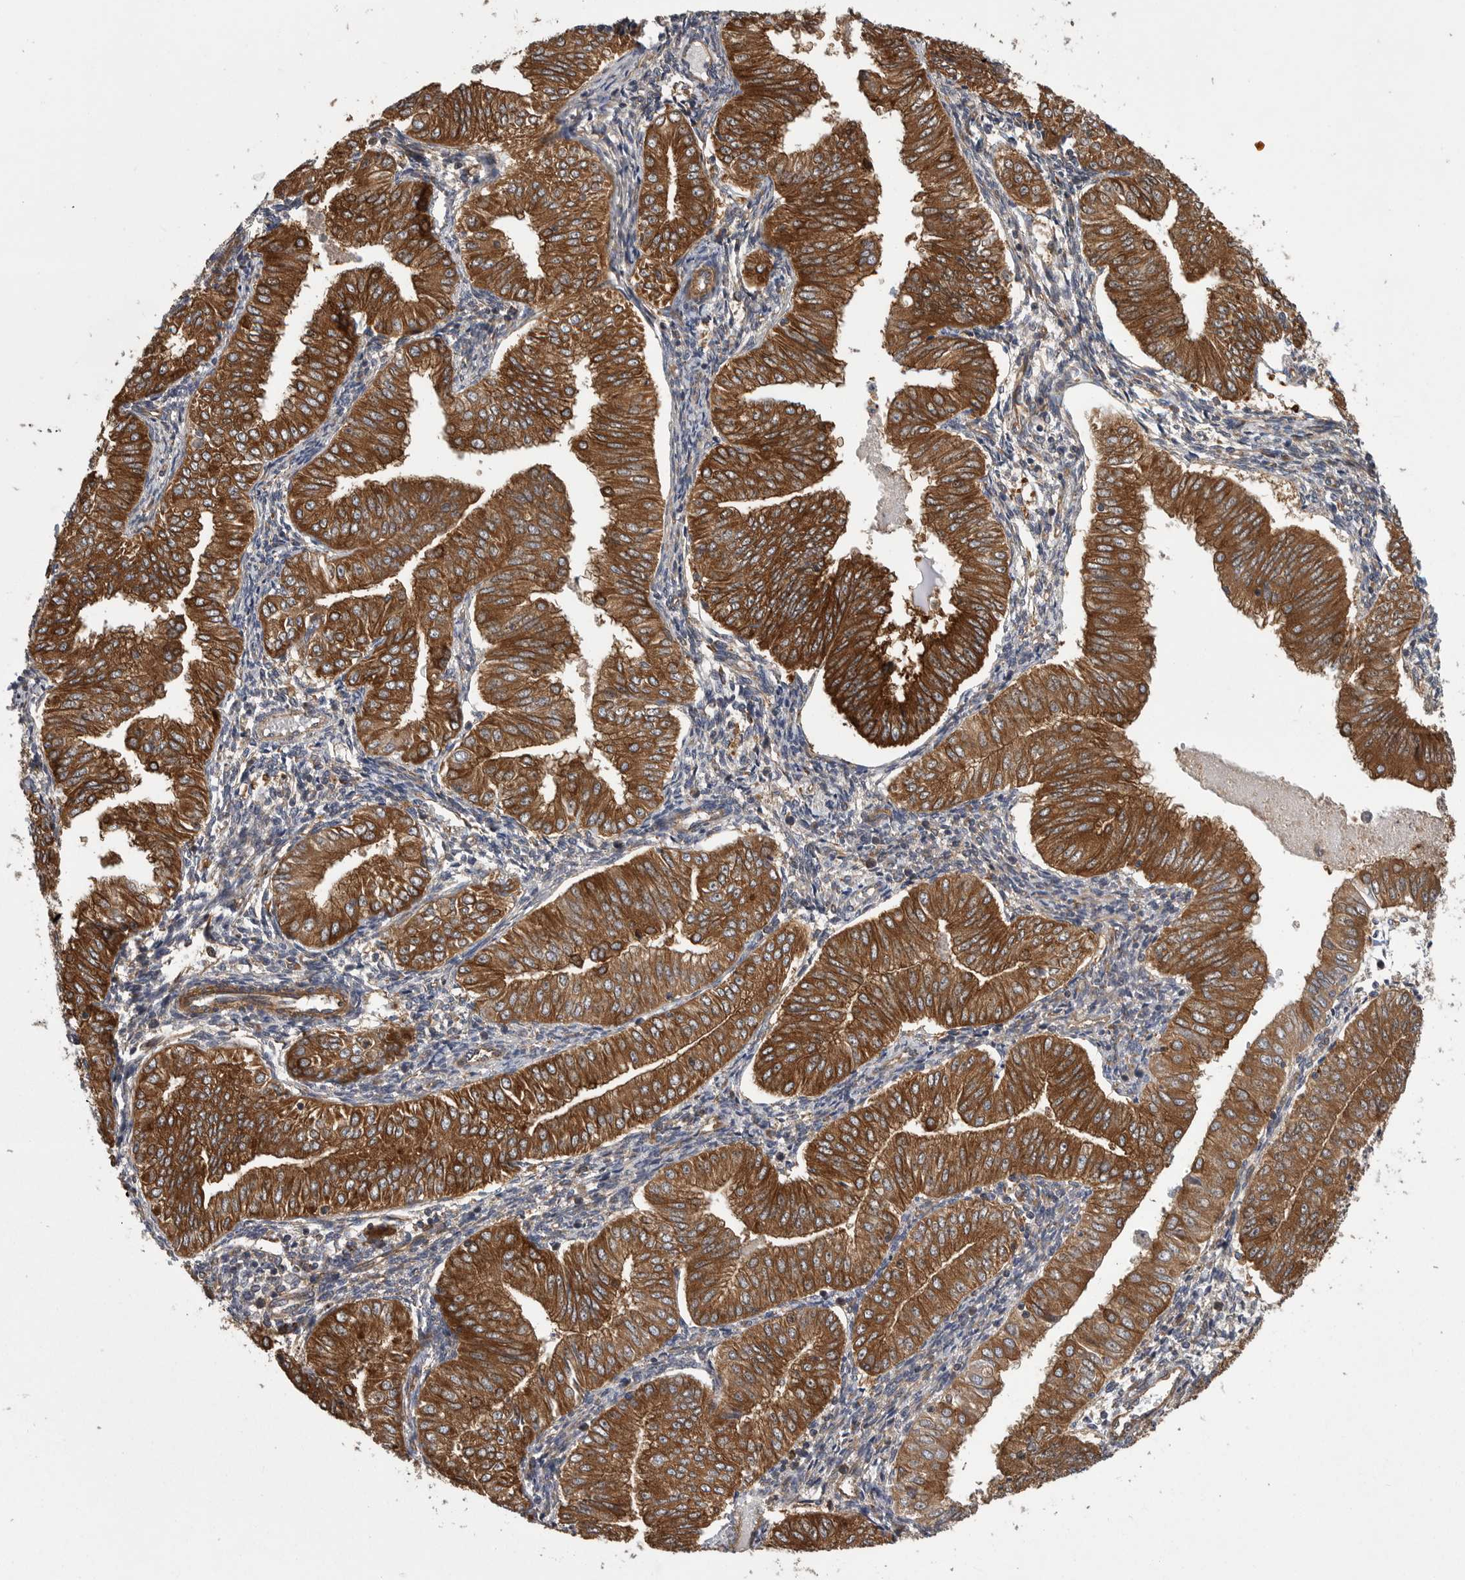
{"staining": {"intensity": "strong", "quantity": ">75%", "location": "cytoplasmic/membranous"}, "tissue": "endometrial cancer", "cell_type": "Tumor cells", "image_type": "cancer", "snomed": [{"axis": "morphology", "description": "Normal tissue, NOS"}, {"axis": "morphology", "description": "Adenocarcinoma, NOS"}, {"axis": "topography", "description": "Endometrium"}], "caption": "The histopathology image demonstrates a brown stain indicating the presence of a protein in the cytoplasmic/membranous of tumor cells in endometrial cancer.", "gene": "OXR1", "patient": {"sex": "female", "age": 53}}